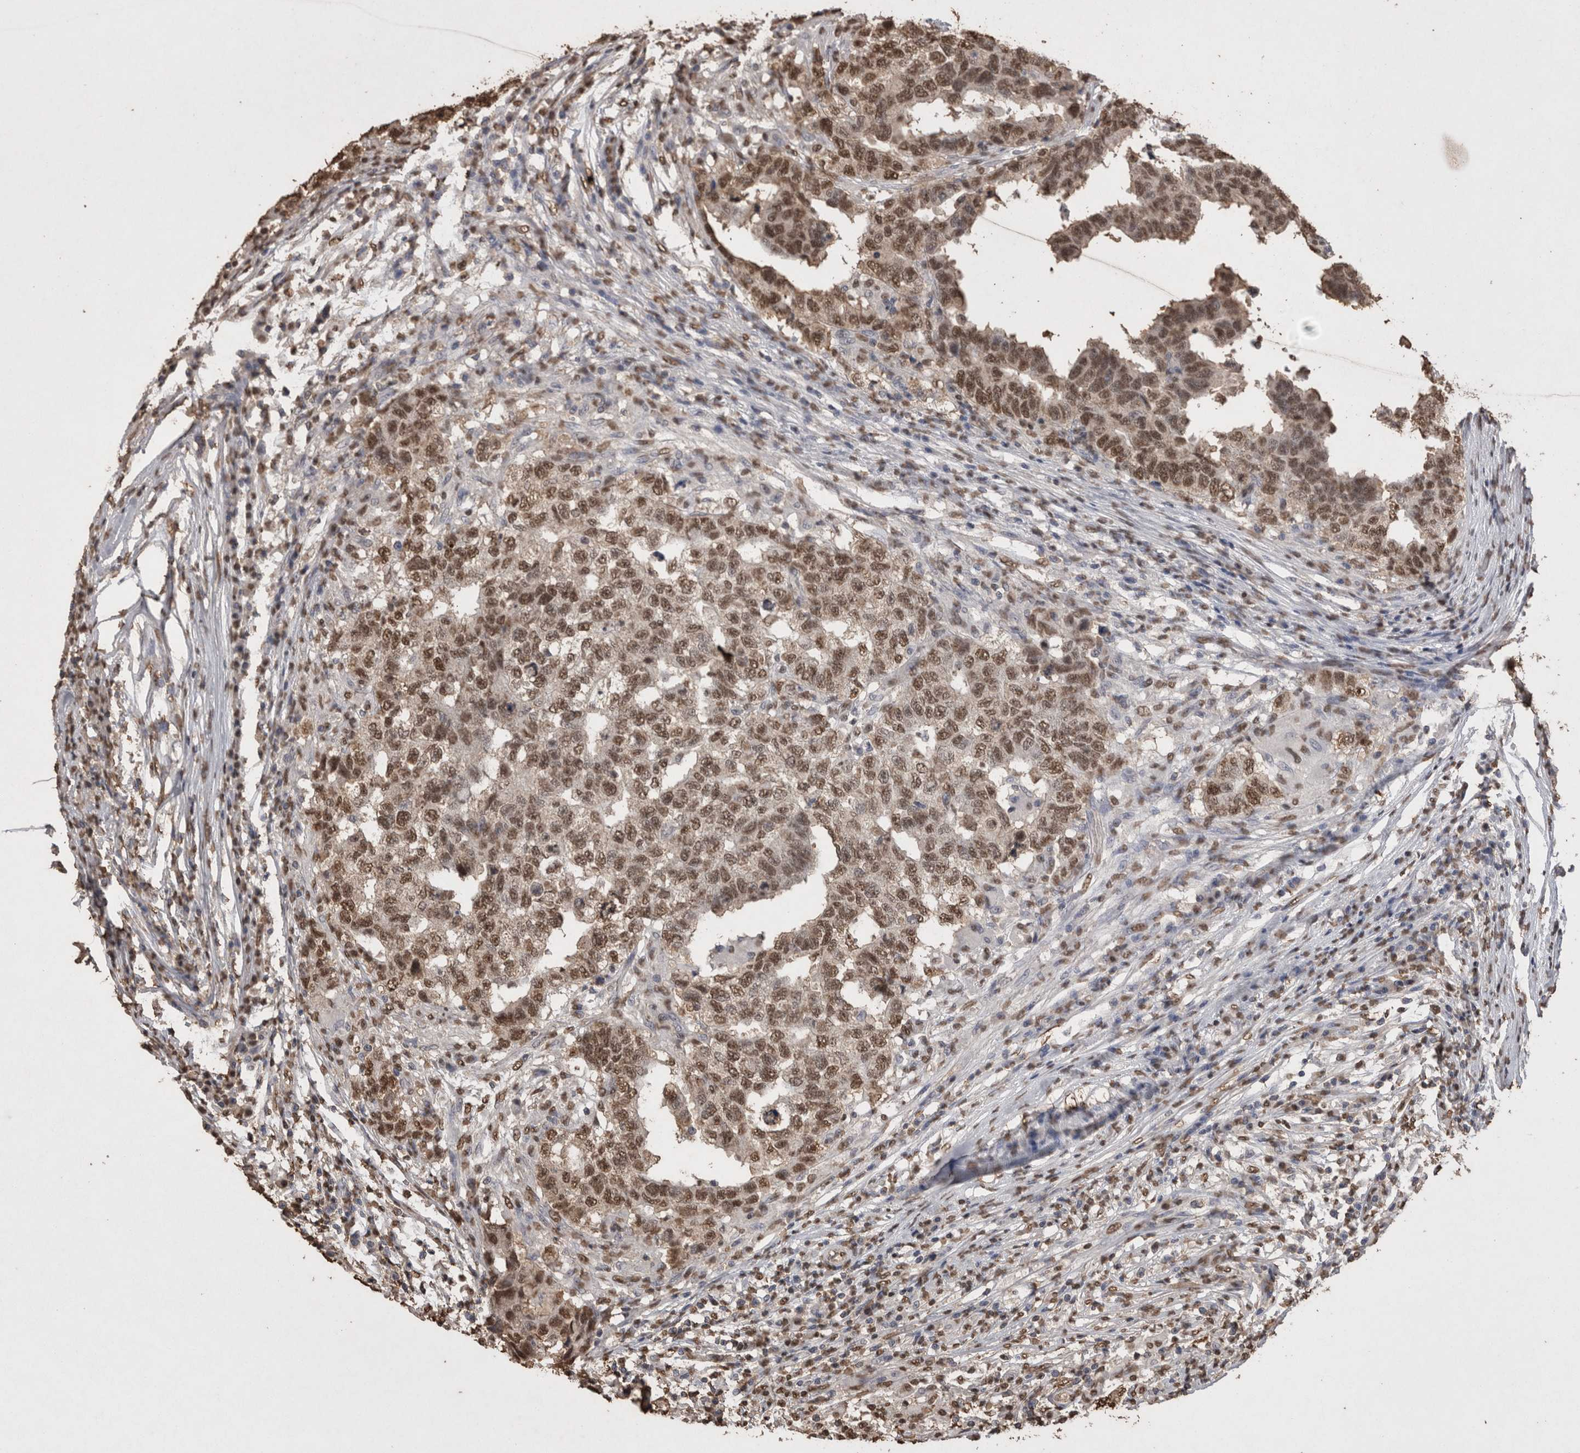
{"staining": {"intensity": "moderate", "quantity": ">75%", "location": "nuclear"}, "tissue": "testis cancer", "cell_type": "Tumor cells", "image_type": "cancer", "snomed": [{"axis": "morphology", "description": "Carcinoma, Embryonal, NOS"}, {"axis": "topography", "description": "Testis"}], "caption": "Moderate nuclear staining is present in about >75% of tumor cells in testis cancer (embryonal carcinoma).", "gene": "POU5F1", "patient": {"sex": "male", "age": 21}}